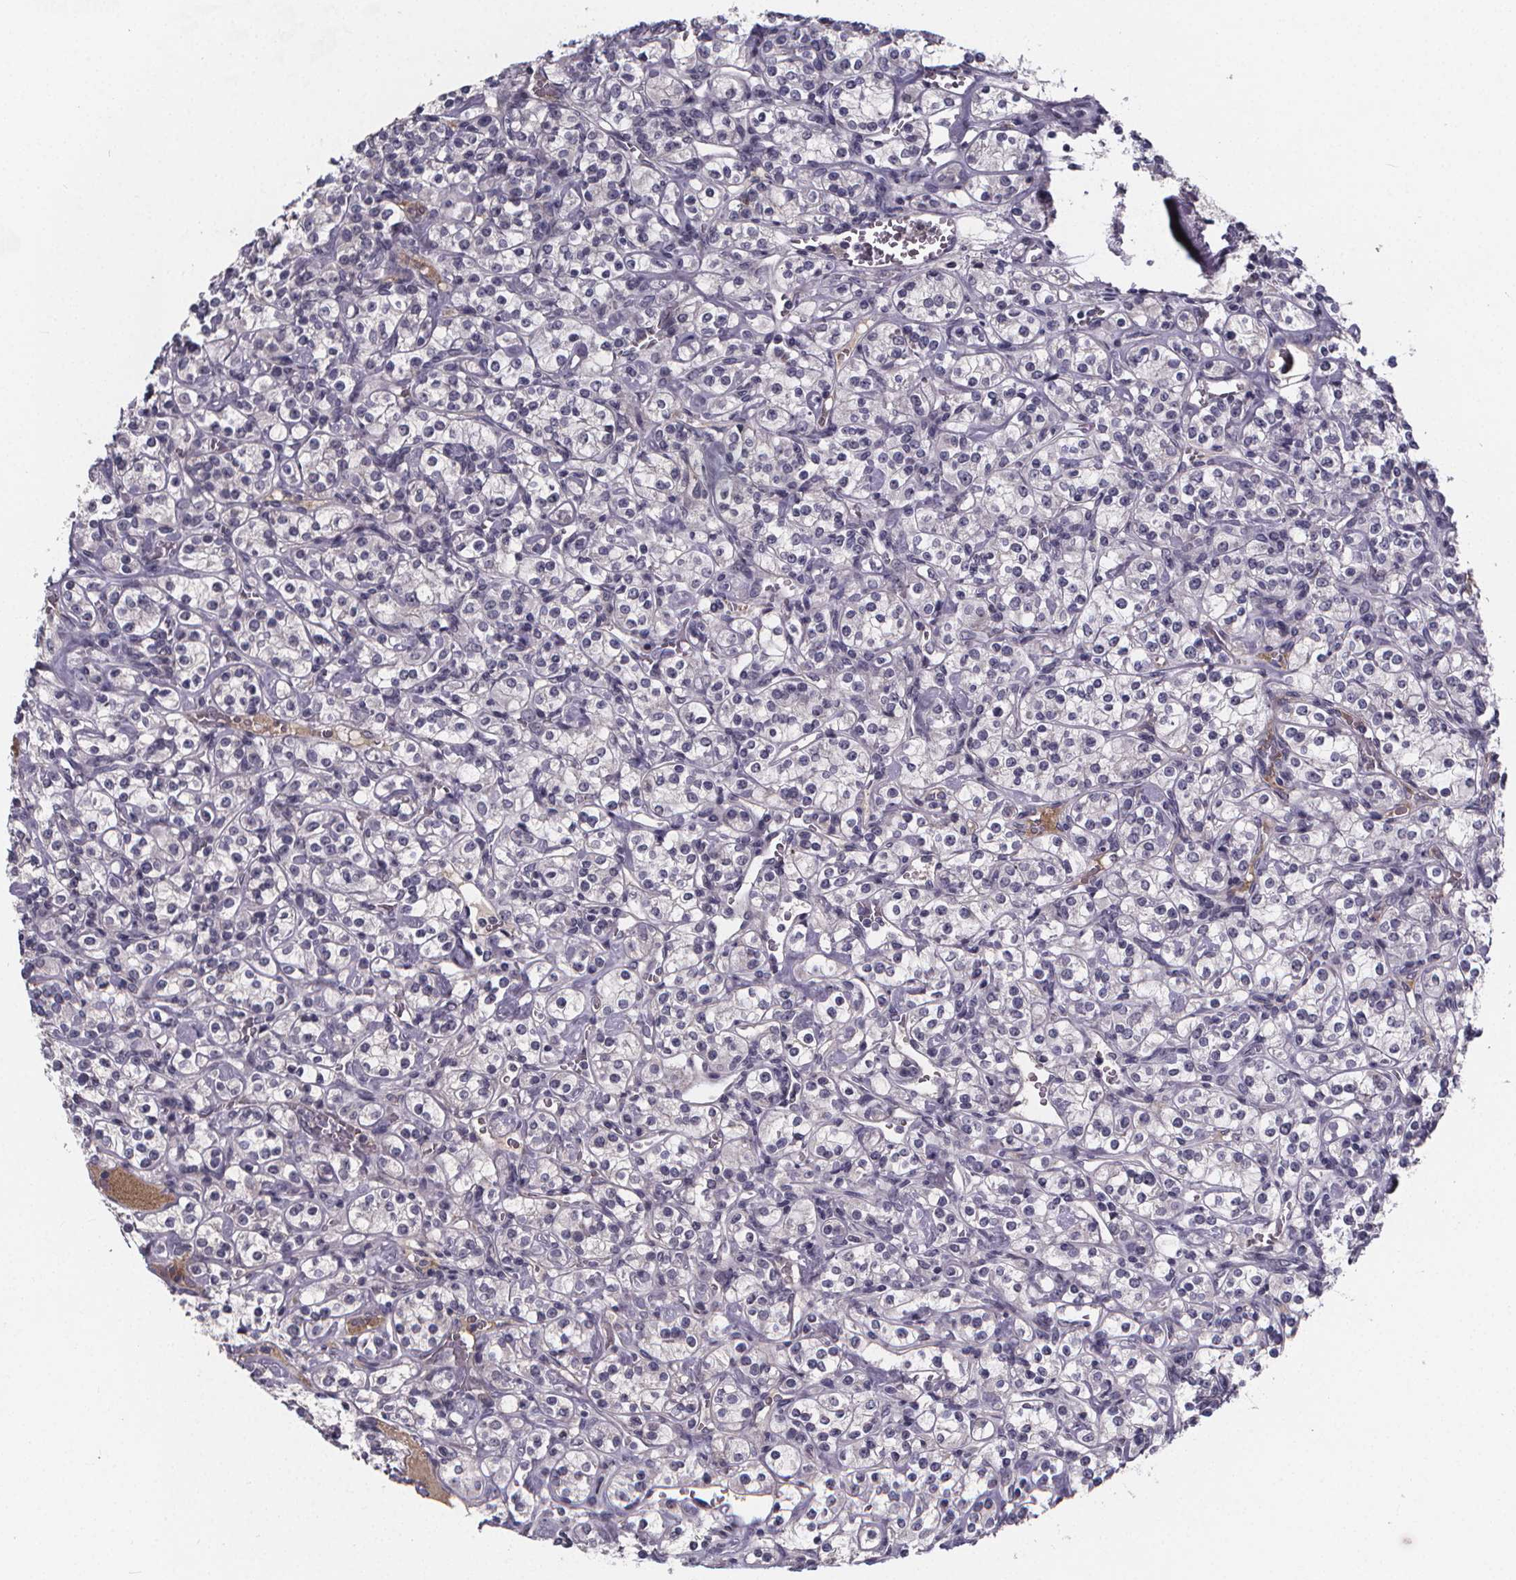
{"staining": {"intensity": "negative", "quantity": "none", "location": "none"}, "tissue": "renal cancer", "cell_type": "Tumor cells", "image_type": "cancer", "snomed": [{"axis": "morphology", "description": "Adenocarcinoma, NOS"}, {"axis": "topography", "description": "Kidney"}], "caption": "This is a histopathology image of IHC staining of renal adenocarcinoma, which shows no staining in tumor cells. (Brightfield microscopy of DAB IHC at high magnification).", "gene": "AGT", "patient": {"sex": "male", "age": 77}}